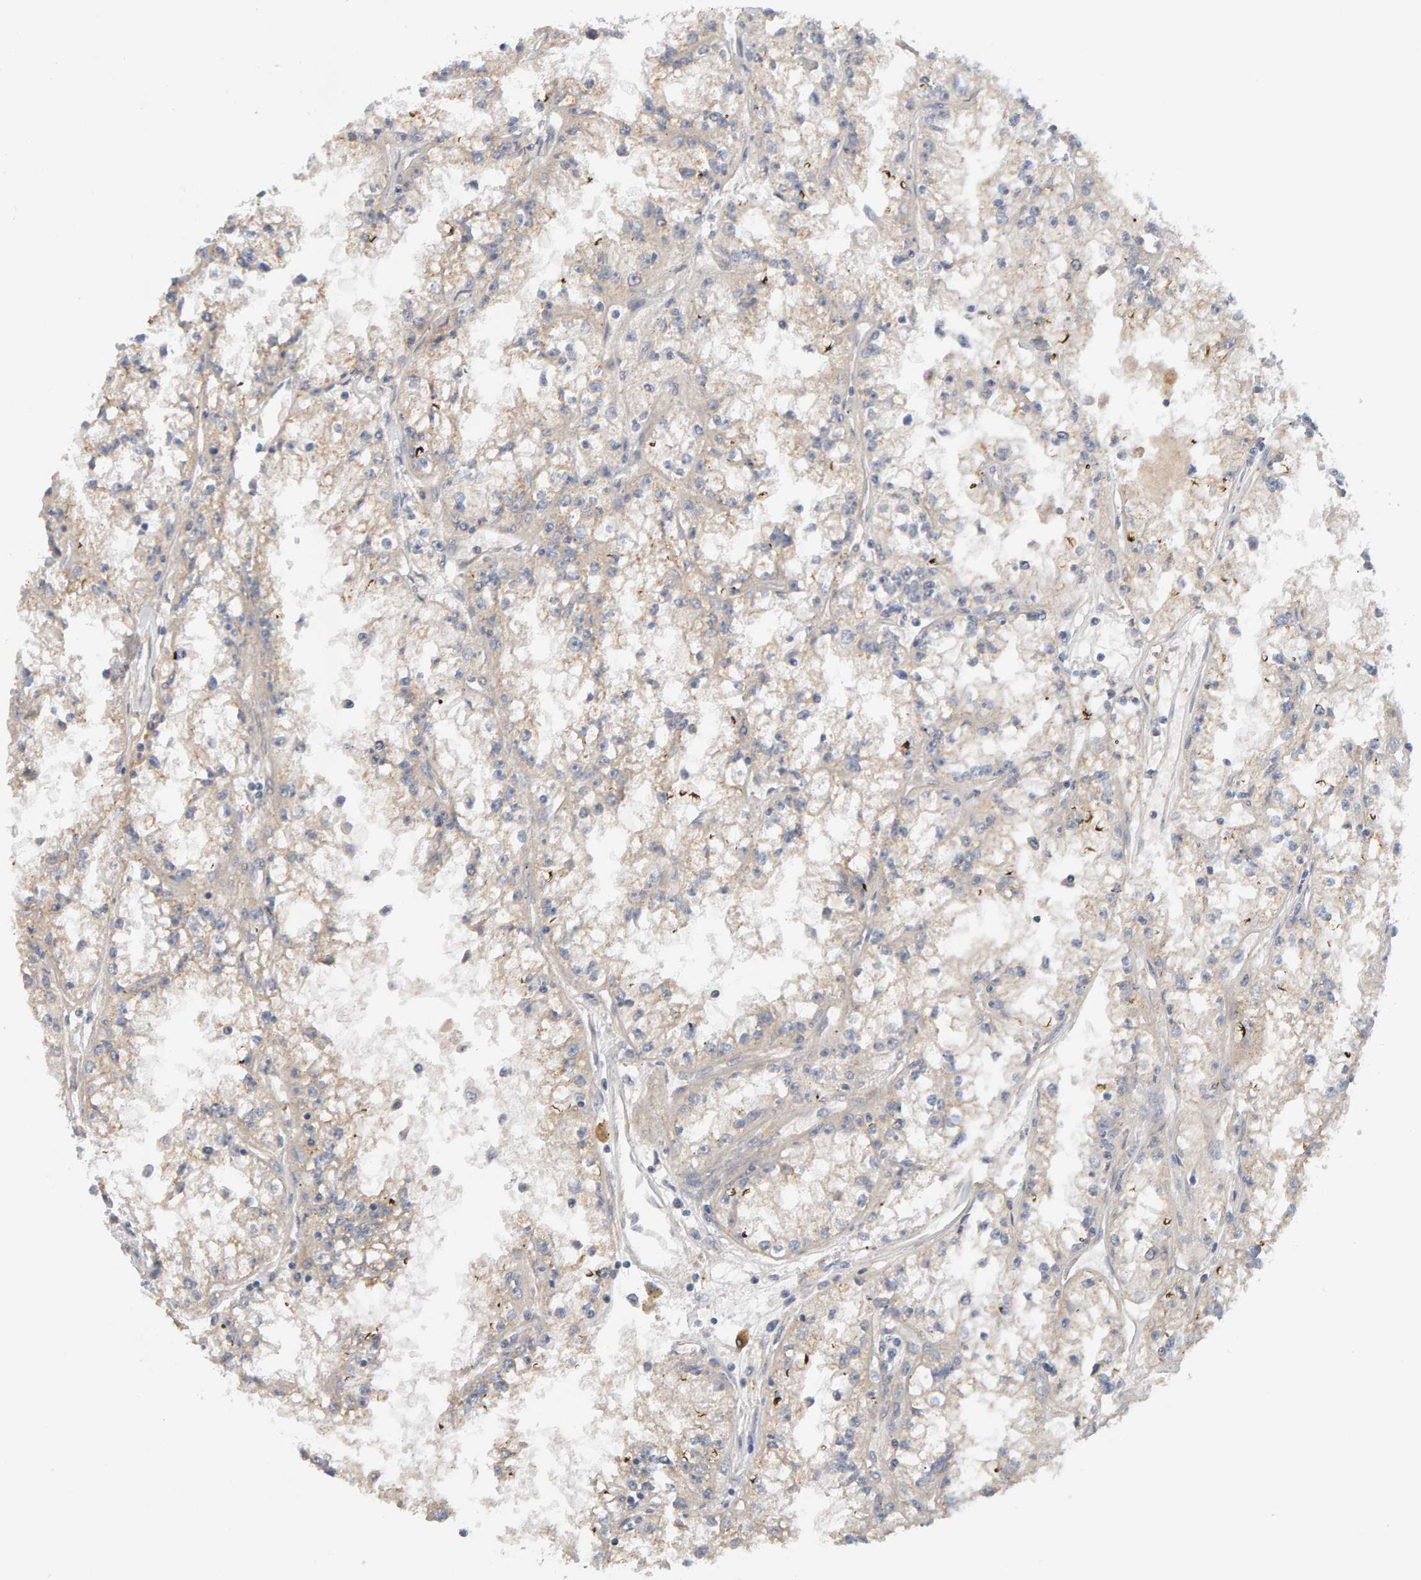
{"staining": {"intensity": "negative", "quantity": "none", "location": "none"}, "tissue": "renal cancer", "cell_type": "Tumor cells", "image_type": "cancer", "snomed": [{"axis": "morphology", "description": "Adenocarcinoma, NOS"}, {"axis": "topography", "description": "Kidney"}], "caption": "This is an IHC micrograph of renal cancer (adenocarcinoma). There is no staining in tumor cells.", "gene": "PPP1R16A", "patient": {"sex": "male", "age": 56}}